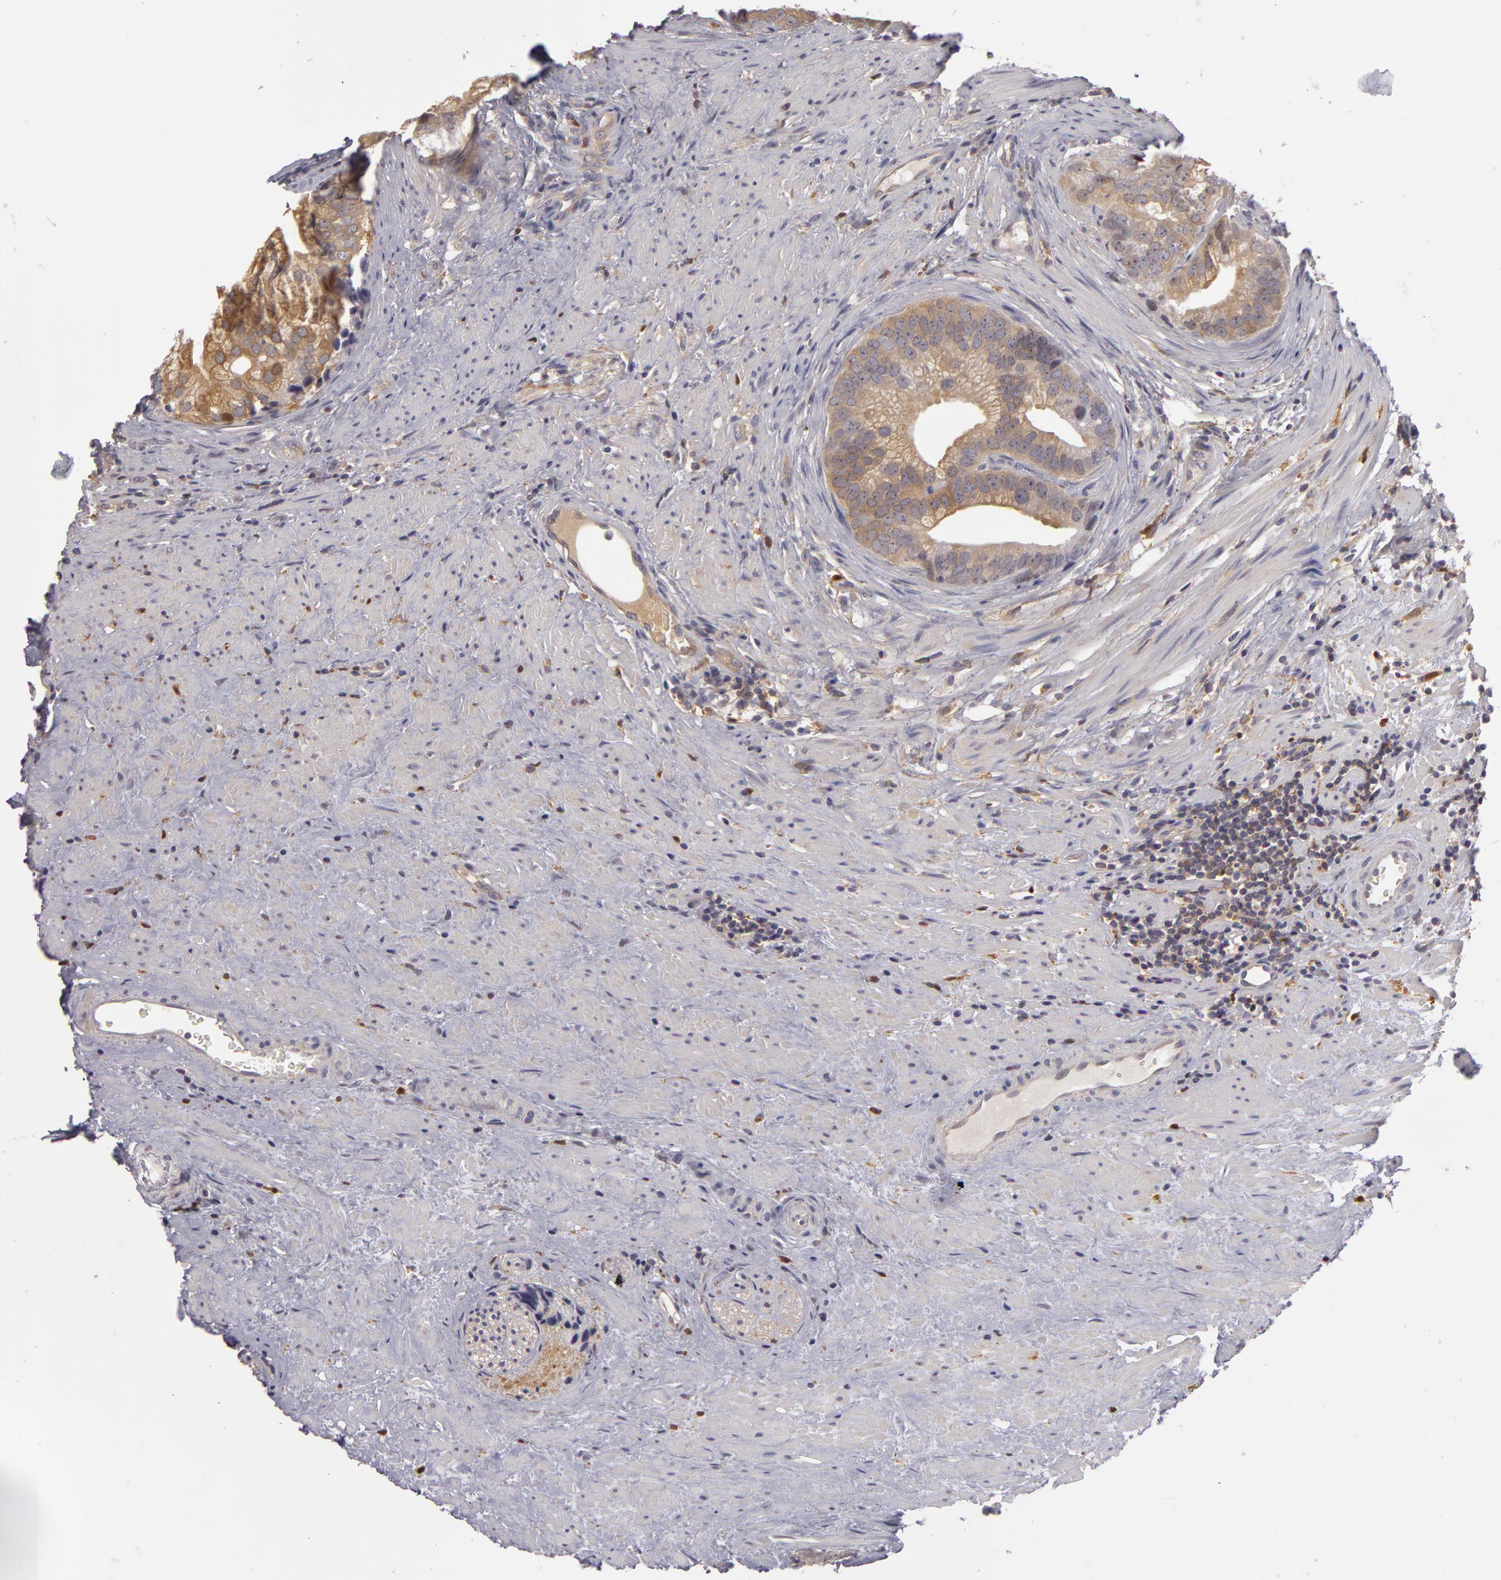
{"staining": {"intensity": "negative", "quantity": "none", "location": "none"}, "tissue": "prostate cancer", "cell_type": "Tumor cells", "image_type": "cancer", "snomed": [{"axis": "morphology", "description": "Adenocarcinoma, Low grade"}, {"axis": "topography", "description": "Prostate"}], "caption": "Immunohistochemistry (IHC) histopathology image of prostate low-grade adenocarcinoma stained for a protein (brown), which displays no staining in tumor cells.", "gene": "GNPDA1", "patient": {"sex": "male", "age": 71}}